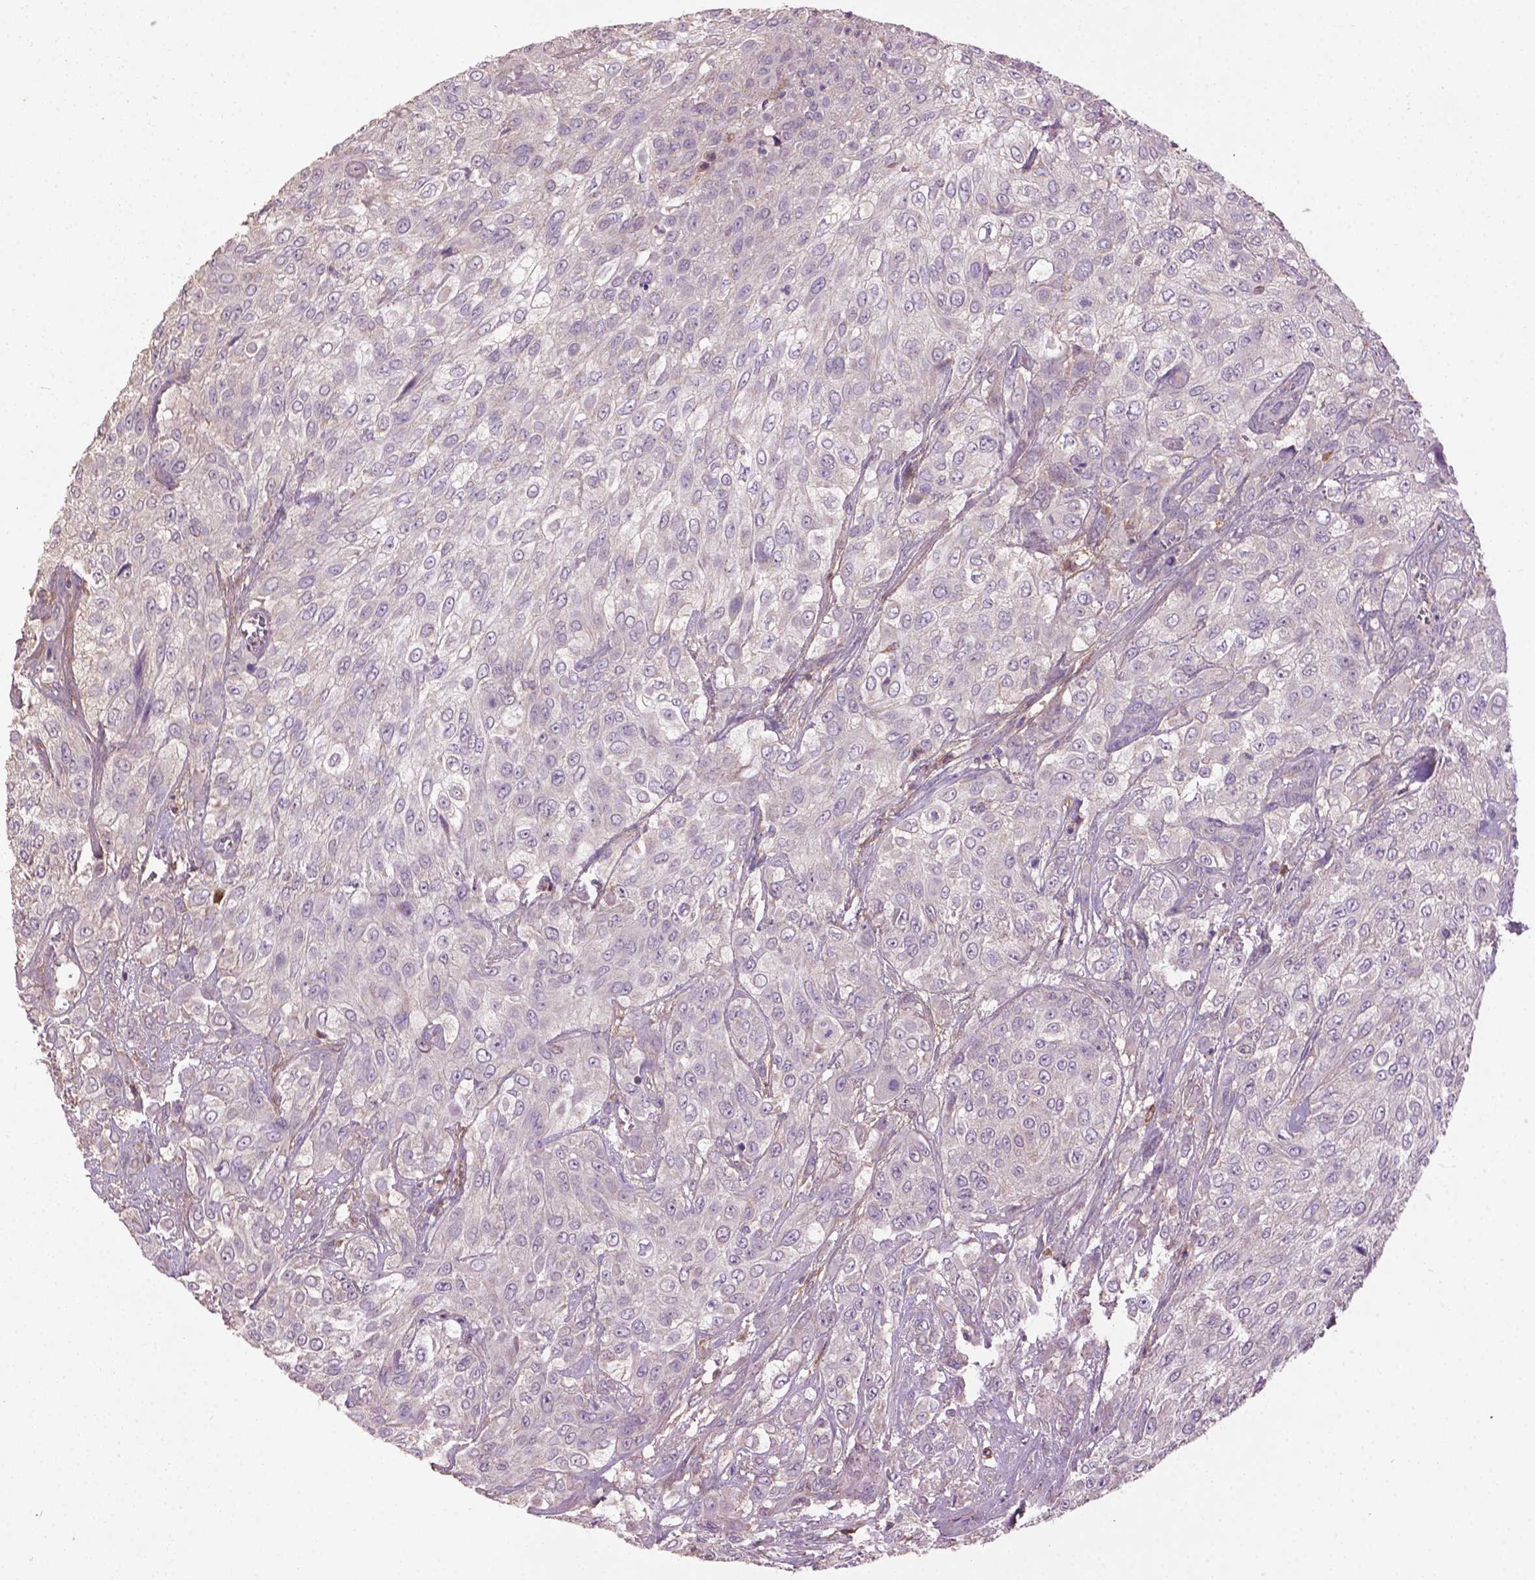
{"staining": {"intensity": "negative", "quantity": "none", "location": "none"}, "tissue": "urothelial cancer", "cell_type": "Tumor cells", "image_type": "cancer", "snomed": [{"axis": "morphology", "description": "Urothelial carcinoma, High grade"}, {"axis": "topography", "description": "Urinary bladder"}], "caption": "Immunohistochemical staining of human high-grade urothelial carcinoma demonstrates no significant expression in tumor cells.", "gene": "LRRC3C", "patient": {"sex": "male", "age": 57}}